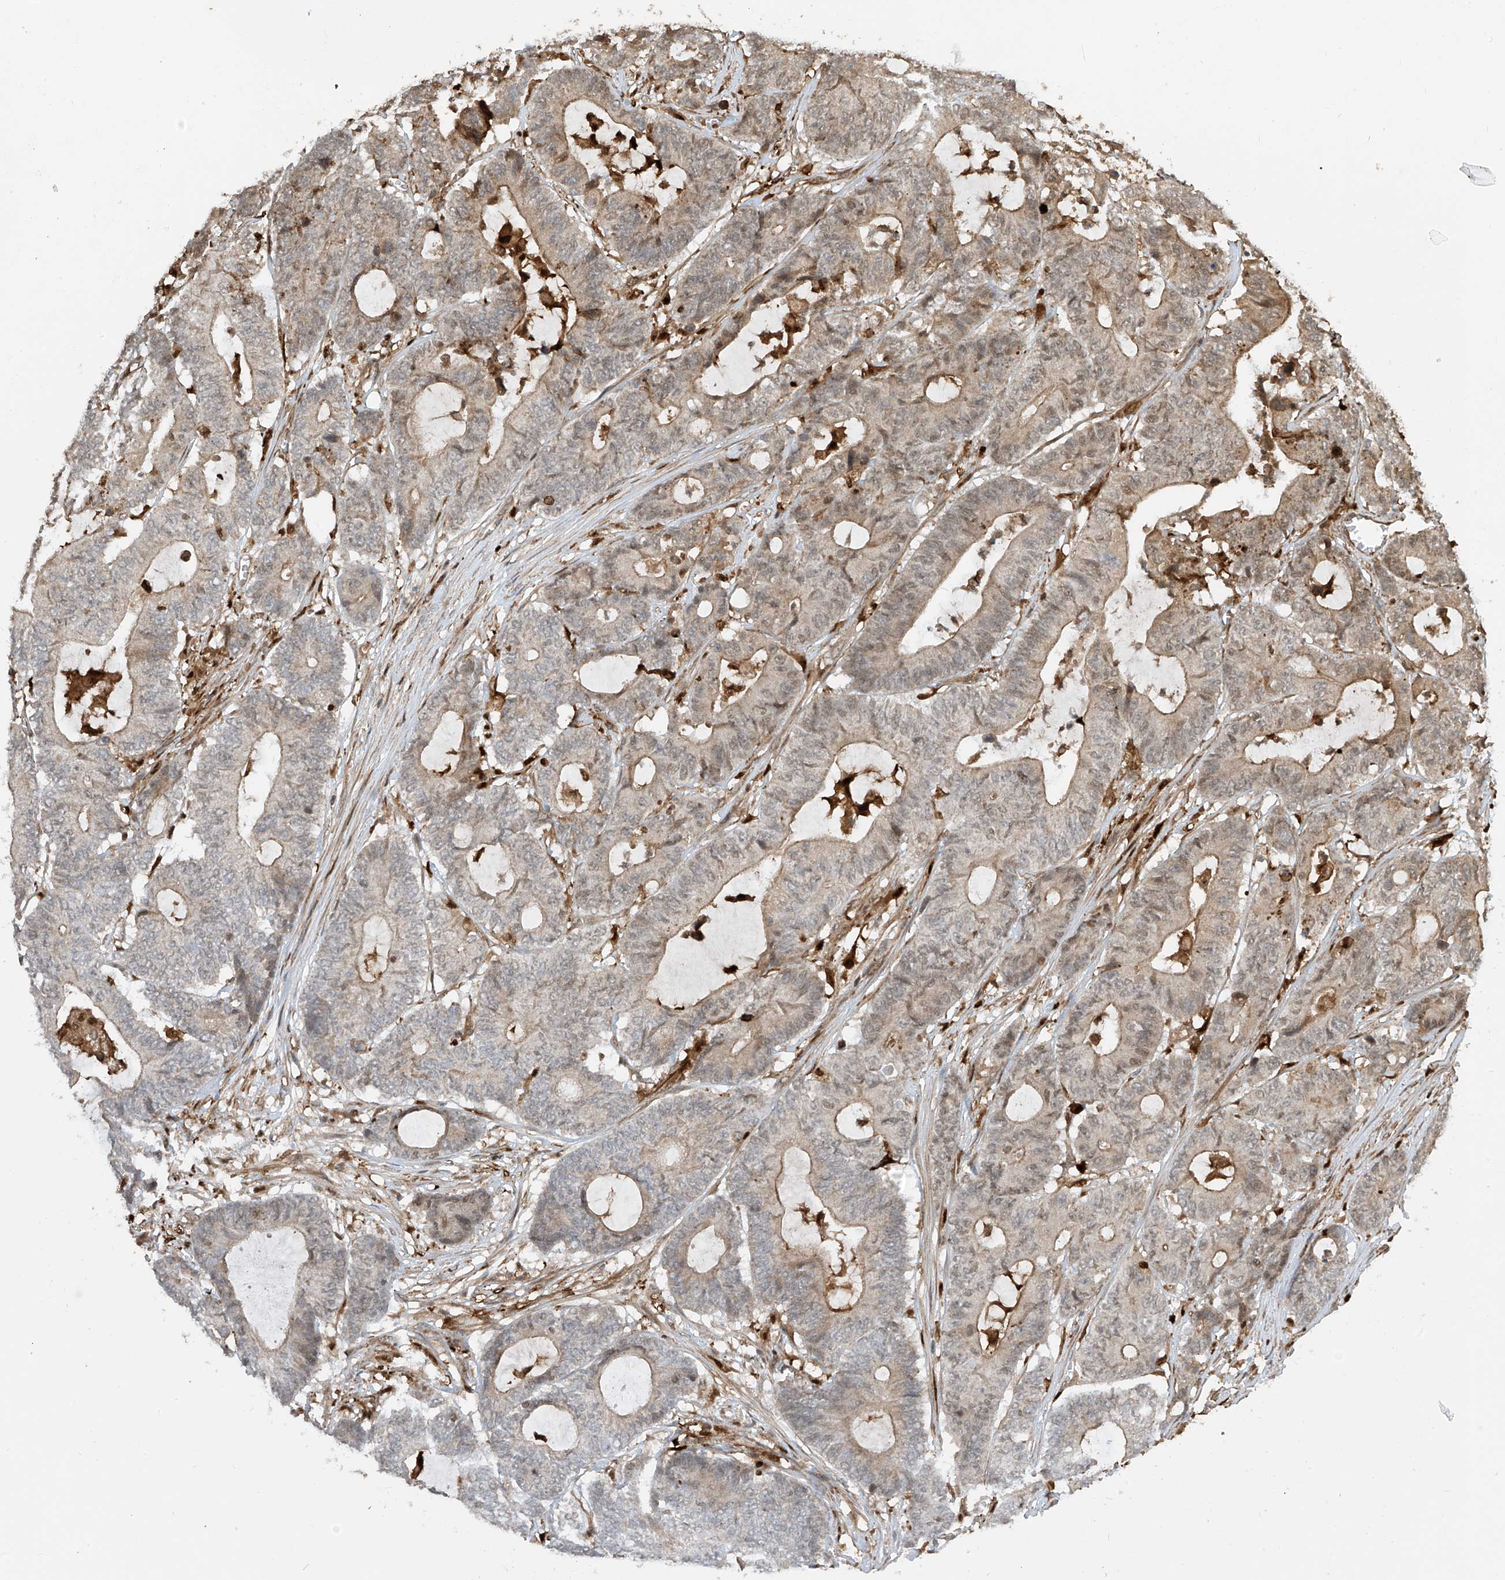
{"staining": {"intensity": "weak", "quantity": "<25%", "location": "cytoplasmic/membranous,nuclear"}, "tissue": "colorectal cancer", "cell_type": "Tumor cells", "image_type": "cancer", "snomed": [{"axis": "morphology", "description": "Adenocarcinoma, NOS"}, {"axis": "topography", "description": "Colon"}], "caption": "Tumor cells are negative for protein expression in human colorectal cancer (adenocarcinoma).", "gene": "ATAD2B", "patient": {"sex": "female", "age": 84}}